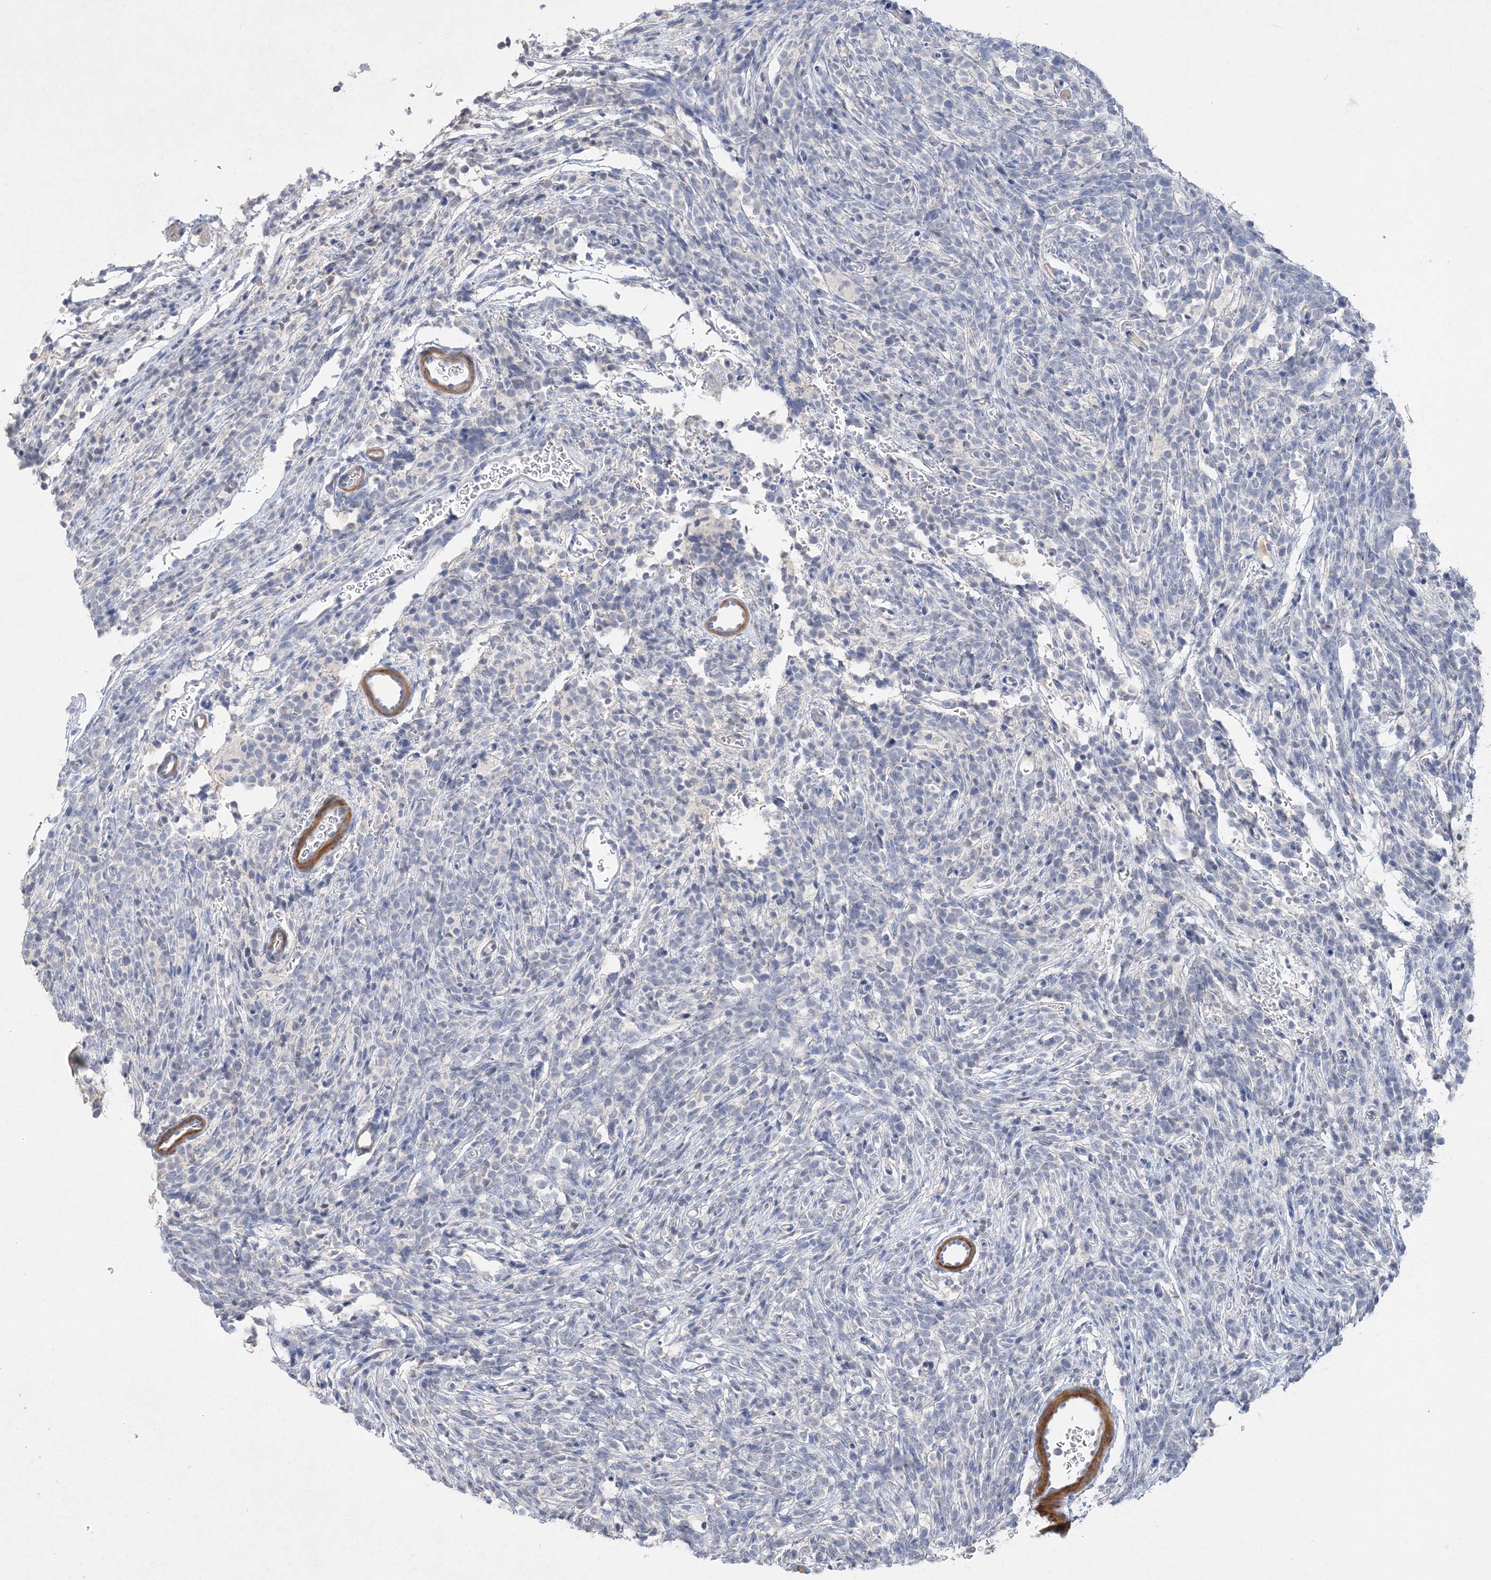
{"staining": {"intensity": "negative", "quantity": "none", "location": "none"}, "tissue": "glioma", "cell_type": "Tumor cells", "image_type": "cancer", "snomed": [{"axis": "morphology", "description": "Glioma, malignant, Low grade"}, {"axis": "topography", "description": "Brain"}], "caption": "This is an immunohistochemistry (IHC) histopathology image of human glioma. There is no expression in tumor cells.", "gene": "C11orf58", "patient": {"sex": "female", "age": 1}}